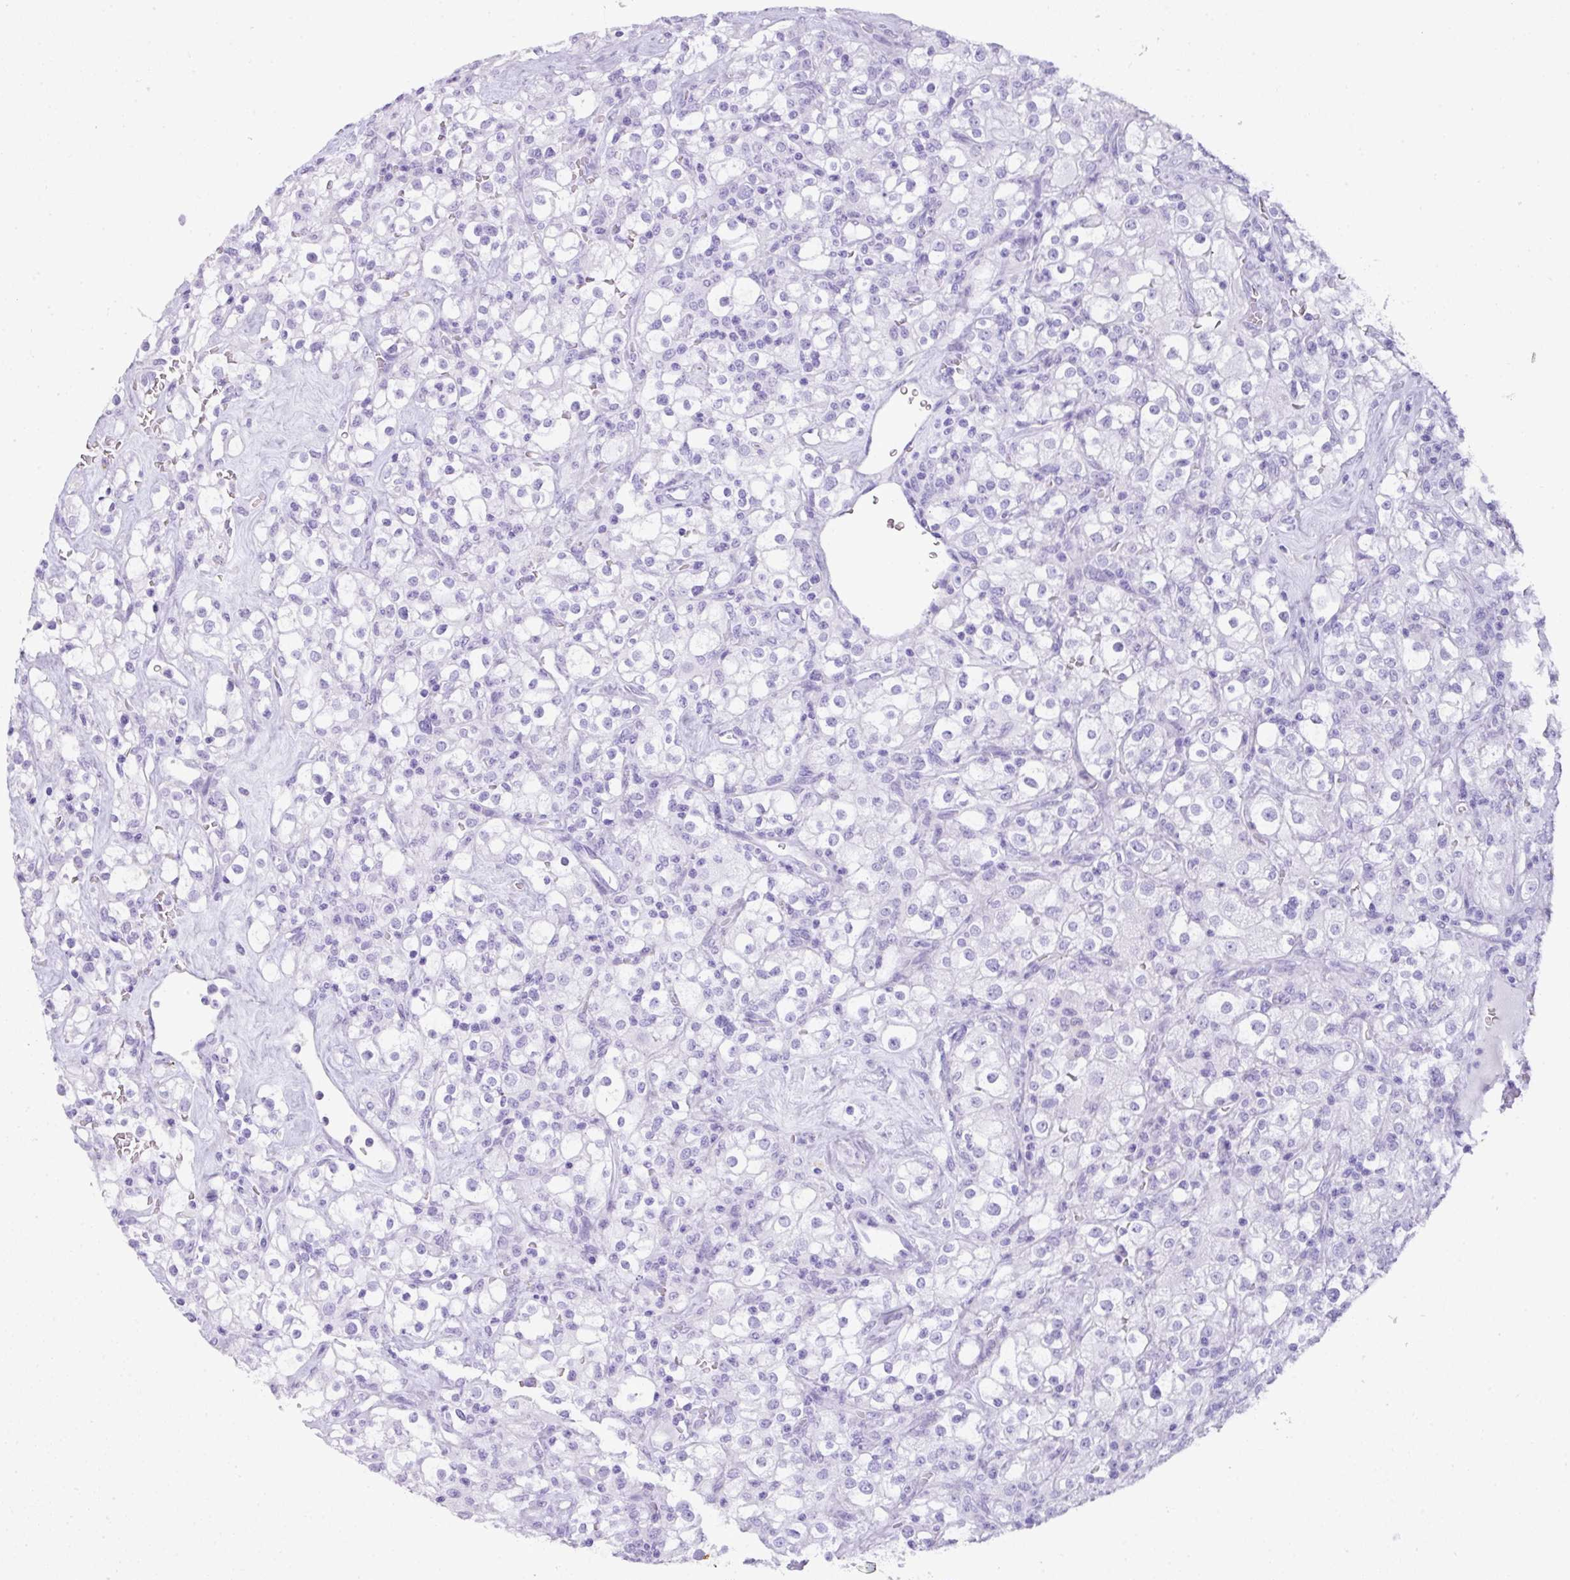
{"staining": {"intensity": "negative", "quantity": "none", "location": "none"}, "tissue": "renal cancer", "cell_type": "Tumor cells", "image_type": "cancer", "snomed": [{"axis": "morphology", "description": "Adenocarcinoma, NOS"}, {"axis": "topography", "description": "Kidney"}], "caption": "Tumor cells show no significant positivity in renal cancer.", "gene": "TNP1", "patient": {"sex": "female", "age": 74}}